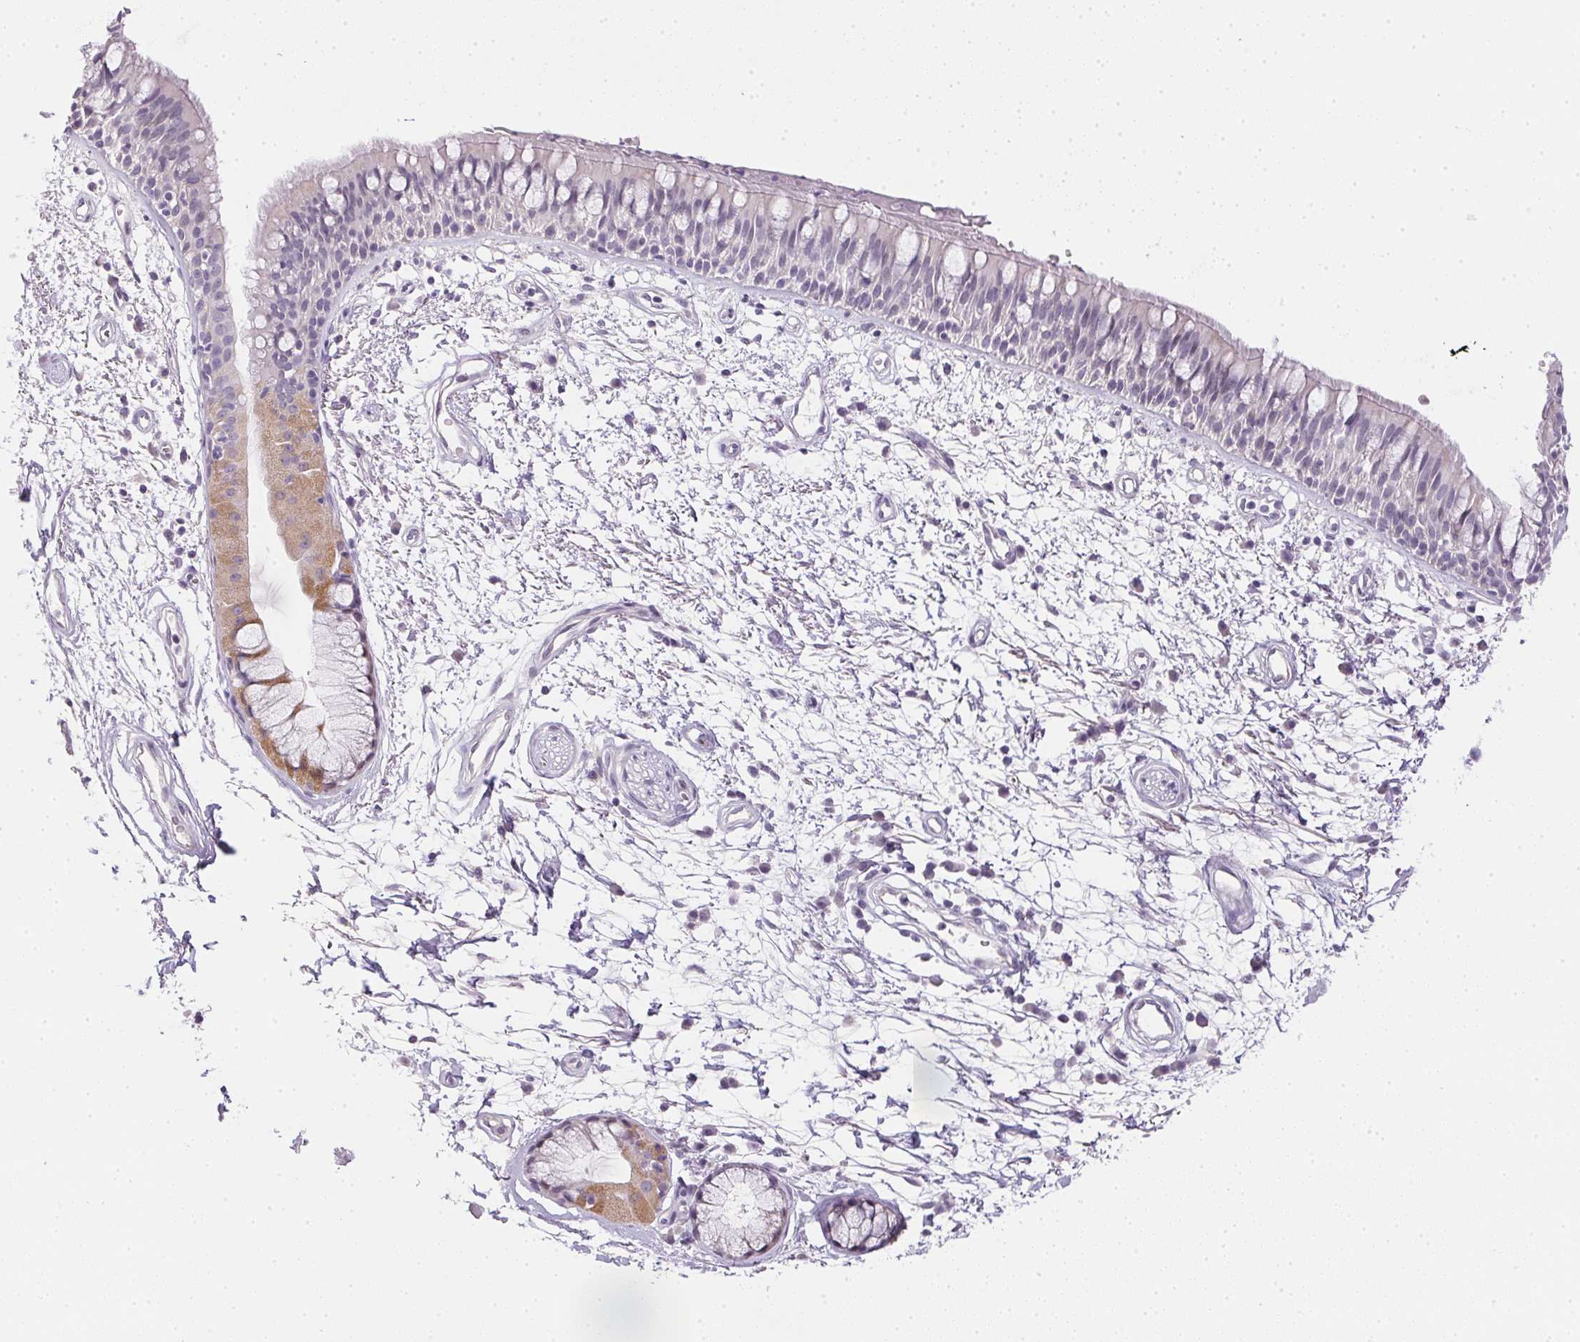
{"staining": {"intensity": "moderate", "quantity": "<25%", "location": "cytoplasmic/membranous"}, "tissue": "bronchus", "cell_type": "Respiratory epithelial cells", "image_type": "normal", "snomed": [{"axis": "morphology", "description": "Normal tissue, NOS"}, {"axis": "morphology", "description": "Squamous cell carcinoma, NOS"}, {"axis": "topography", "description": "Cartilage tissue"}, {"axis": "topography", "description": "Bronchus"}, {"axis": "topography", "description": "Lung"}], "caption": "DAB immunohistochemical staining of benign bronchus displays moderate cytoplasmic/membranous protein positivity in about <25% of respiratory epithelial cells.", "gene": "GSDMC", "patient": {"sex": "male", "age": 66}}